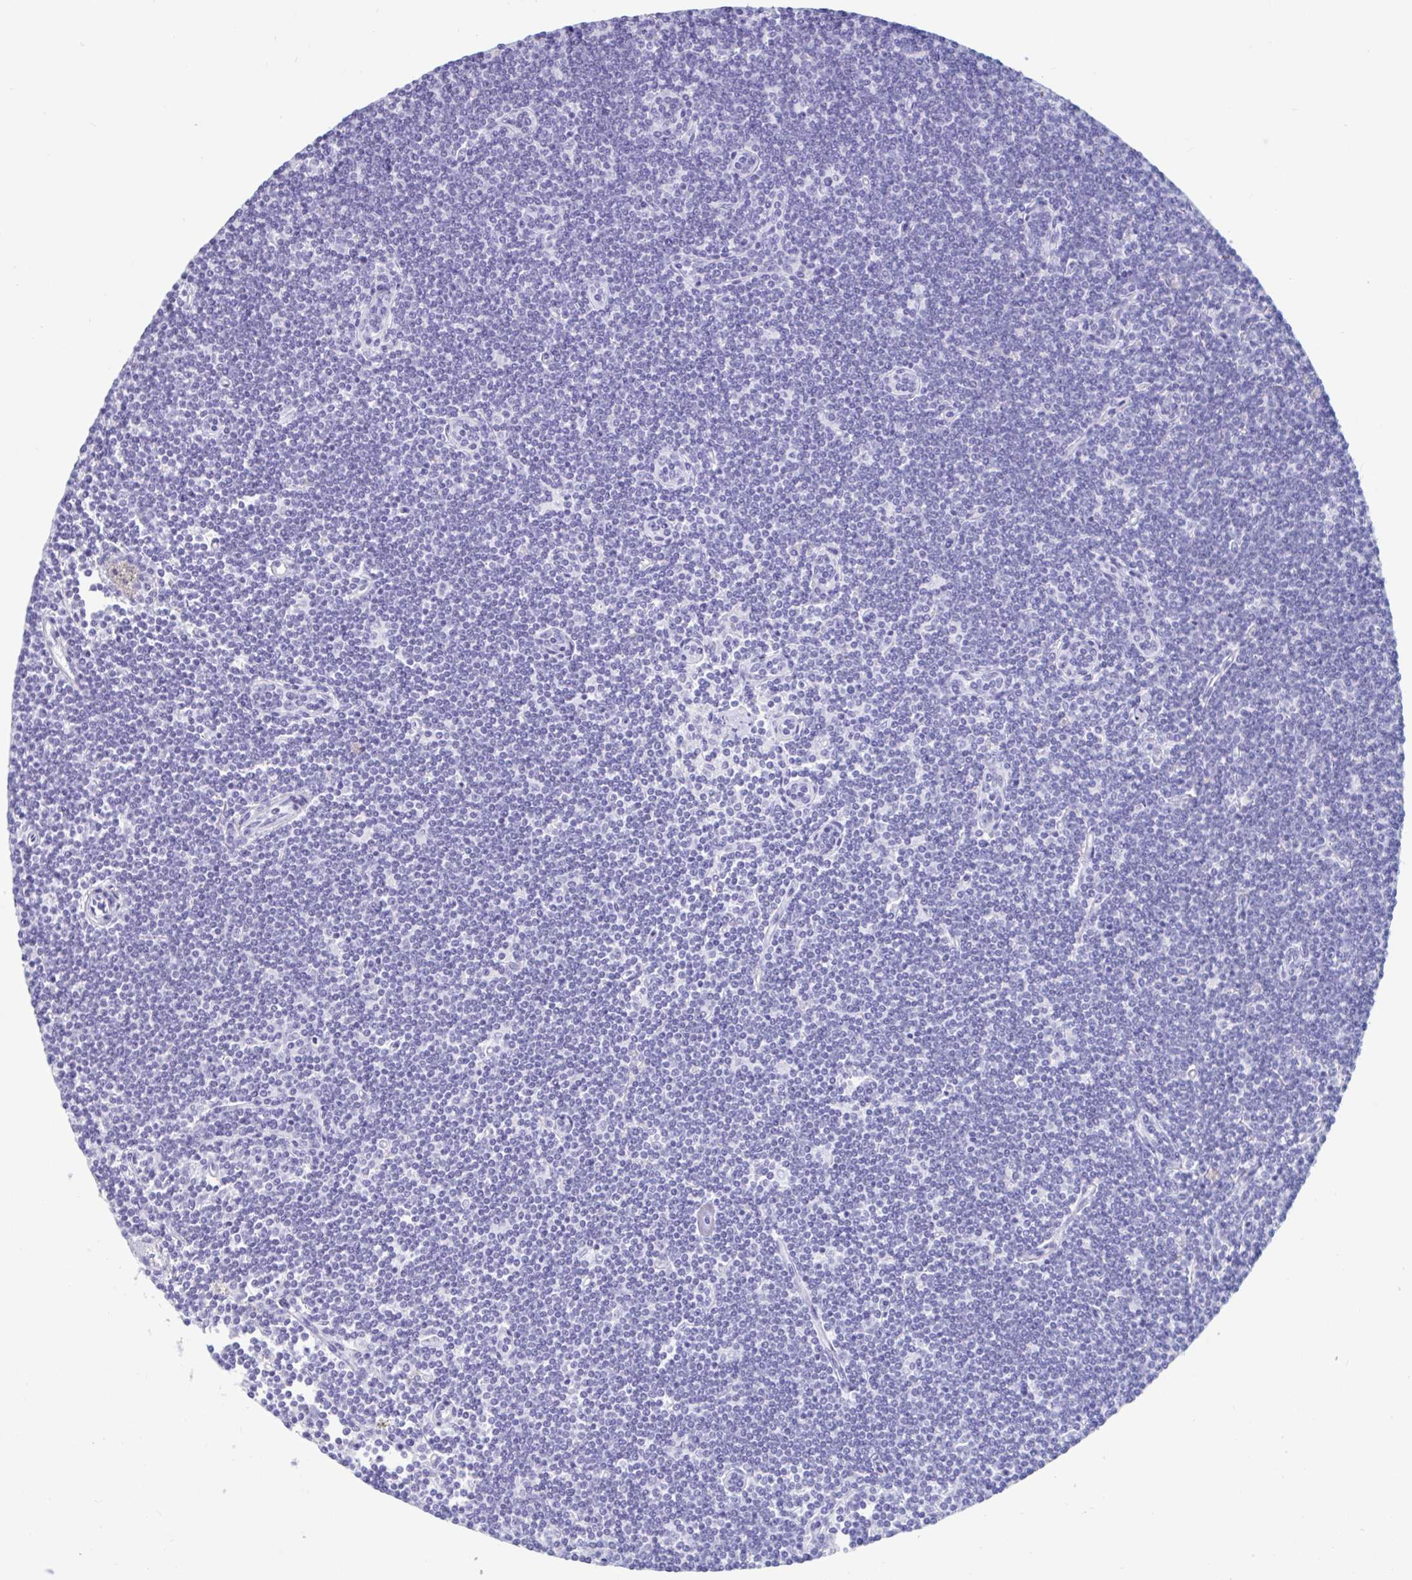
{"staining": {"intensity": "negative", "quantity": "none", "location": "none"}, "tissue": "lymphoma", "cell_type": "Tumor cells", "image_type": "cancer", "snomed": [{"axis": "morphology", "description": "Malignant lymphoma, non-Hodgkin's type, Low grade"}, {"axis": "topography", "description": "Lymph node"}], "caption": "Immunohistochemistry image of neoplastic tissue: human lymphoma stained with DAB displays no significant protein expression in tumor cells.", "gene": "GKN2", "patient": {"sex": "female", "age": 73}}